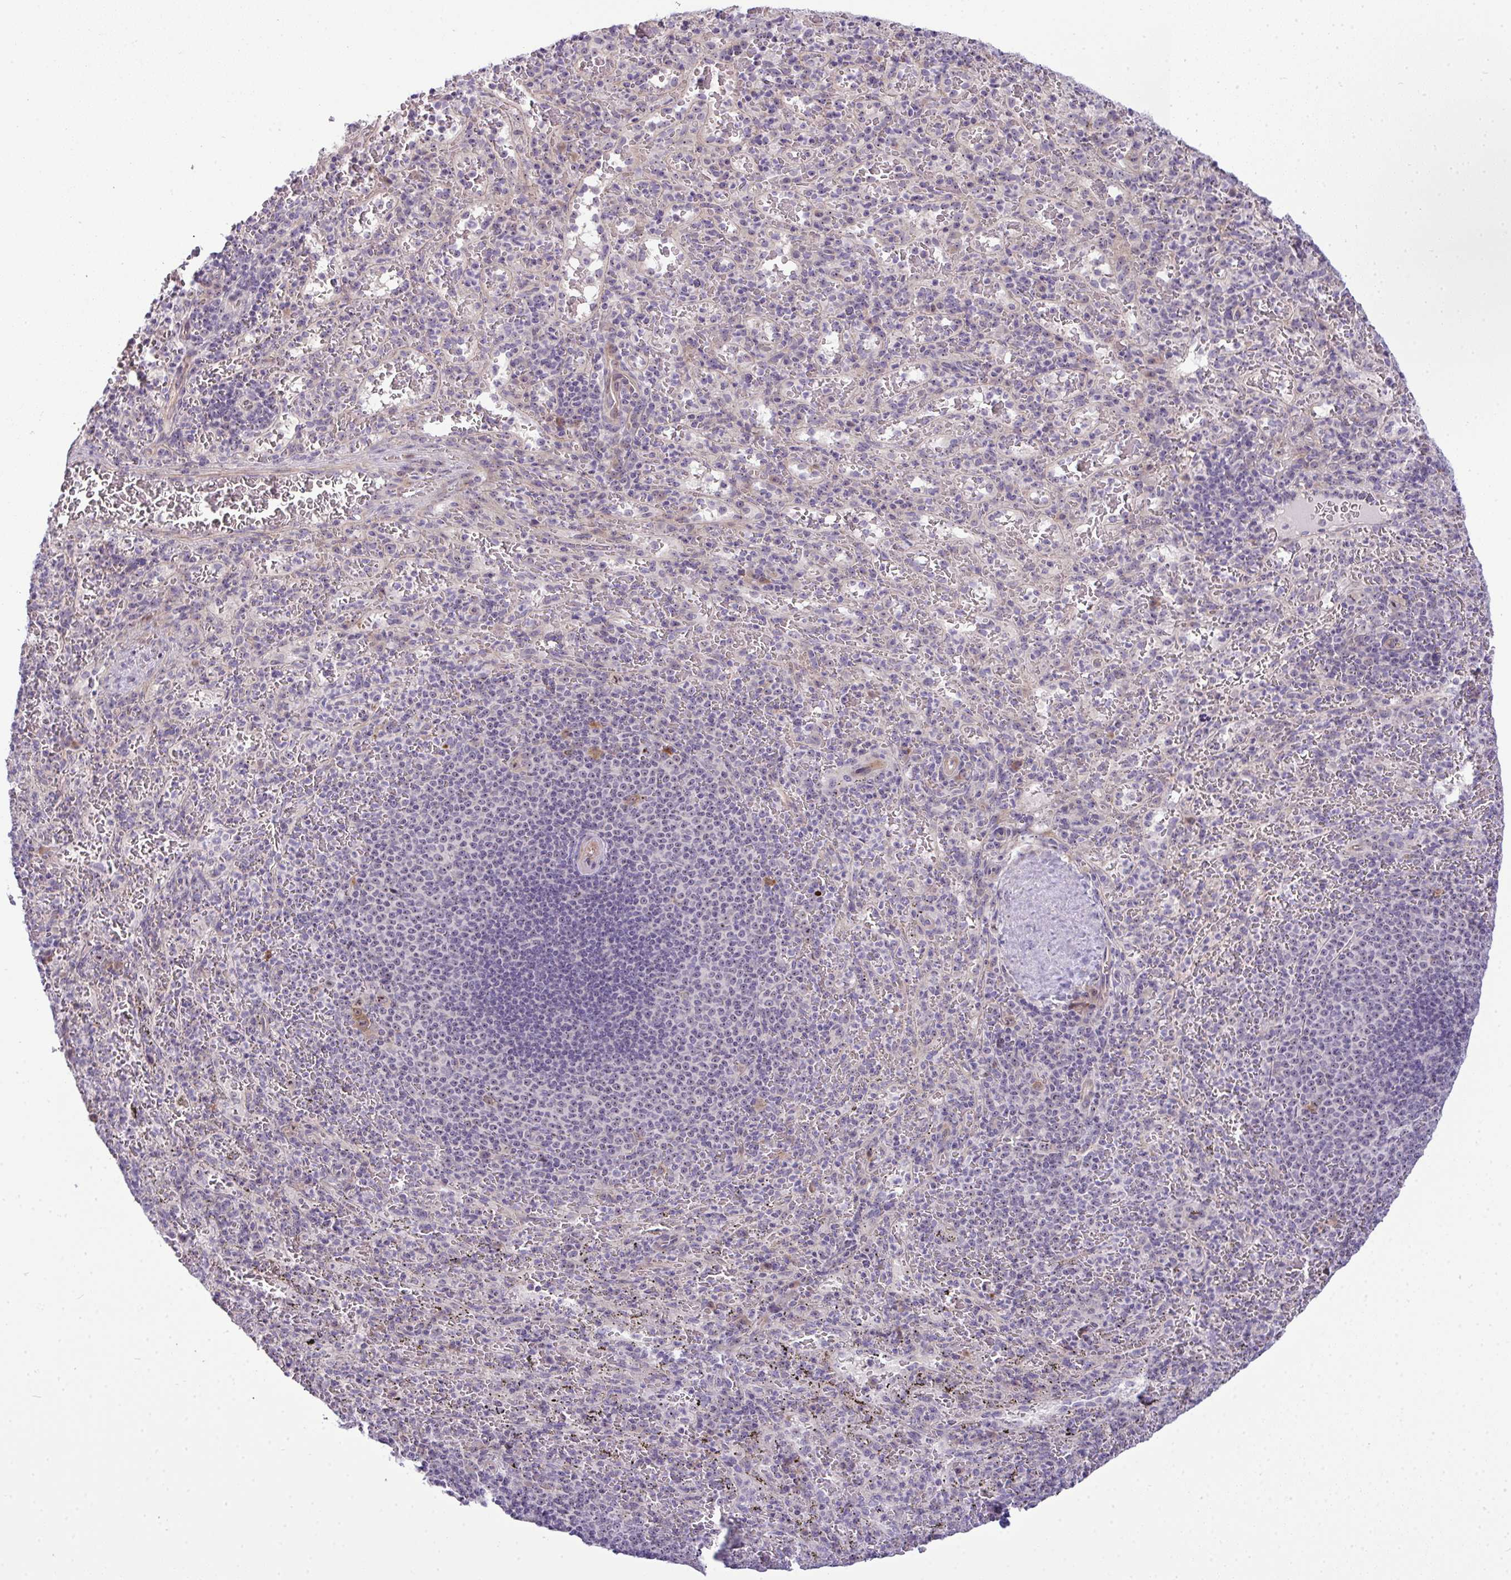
{"staining": {"intensity": "negative", "quantity": "none", "location": "none"}, "tissue": "spleen", "cell_type": "Cells in red pulp", "image_type": "normal", "snomed": [{"axis": "morphology", "description": "Normal tissue, NOS"}, {"axis": "topography", "description": "Spleen"}], "caption": "This is an immunohistochemistry (IHC) micrograph of unremarkable spleen. There is no expression in cells in red pulp.", "gene": "NT5C1A", "patient": {"sex": "male", "age": 57}}